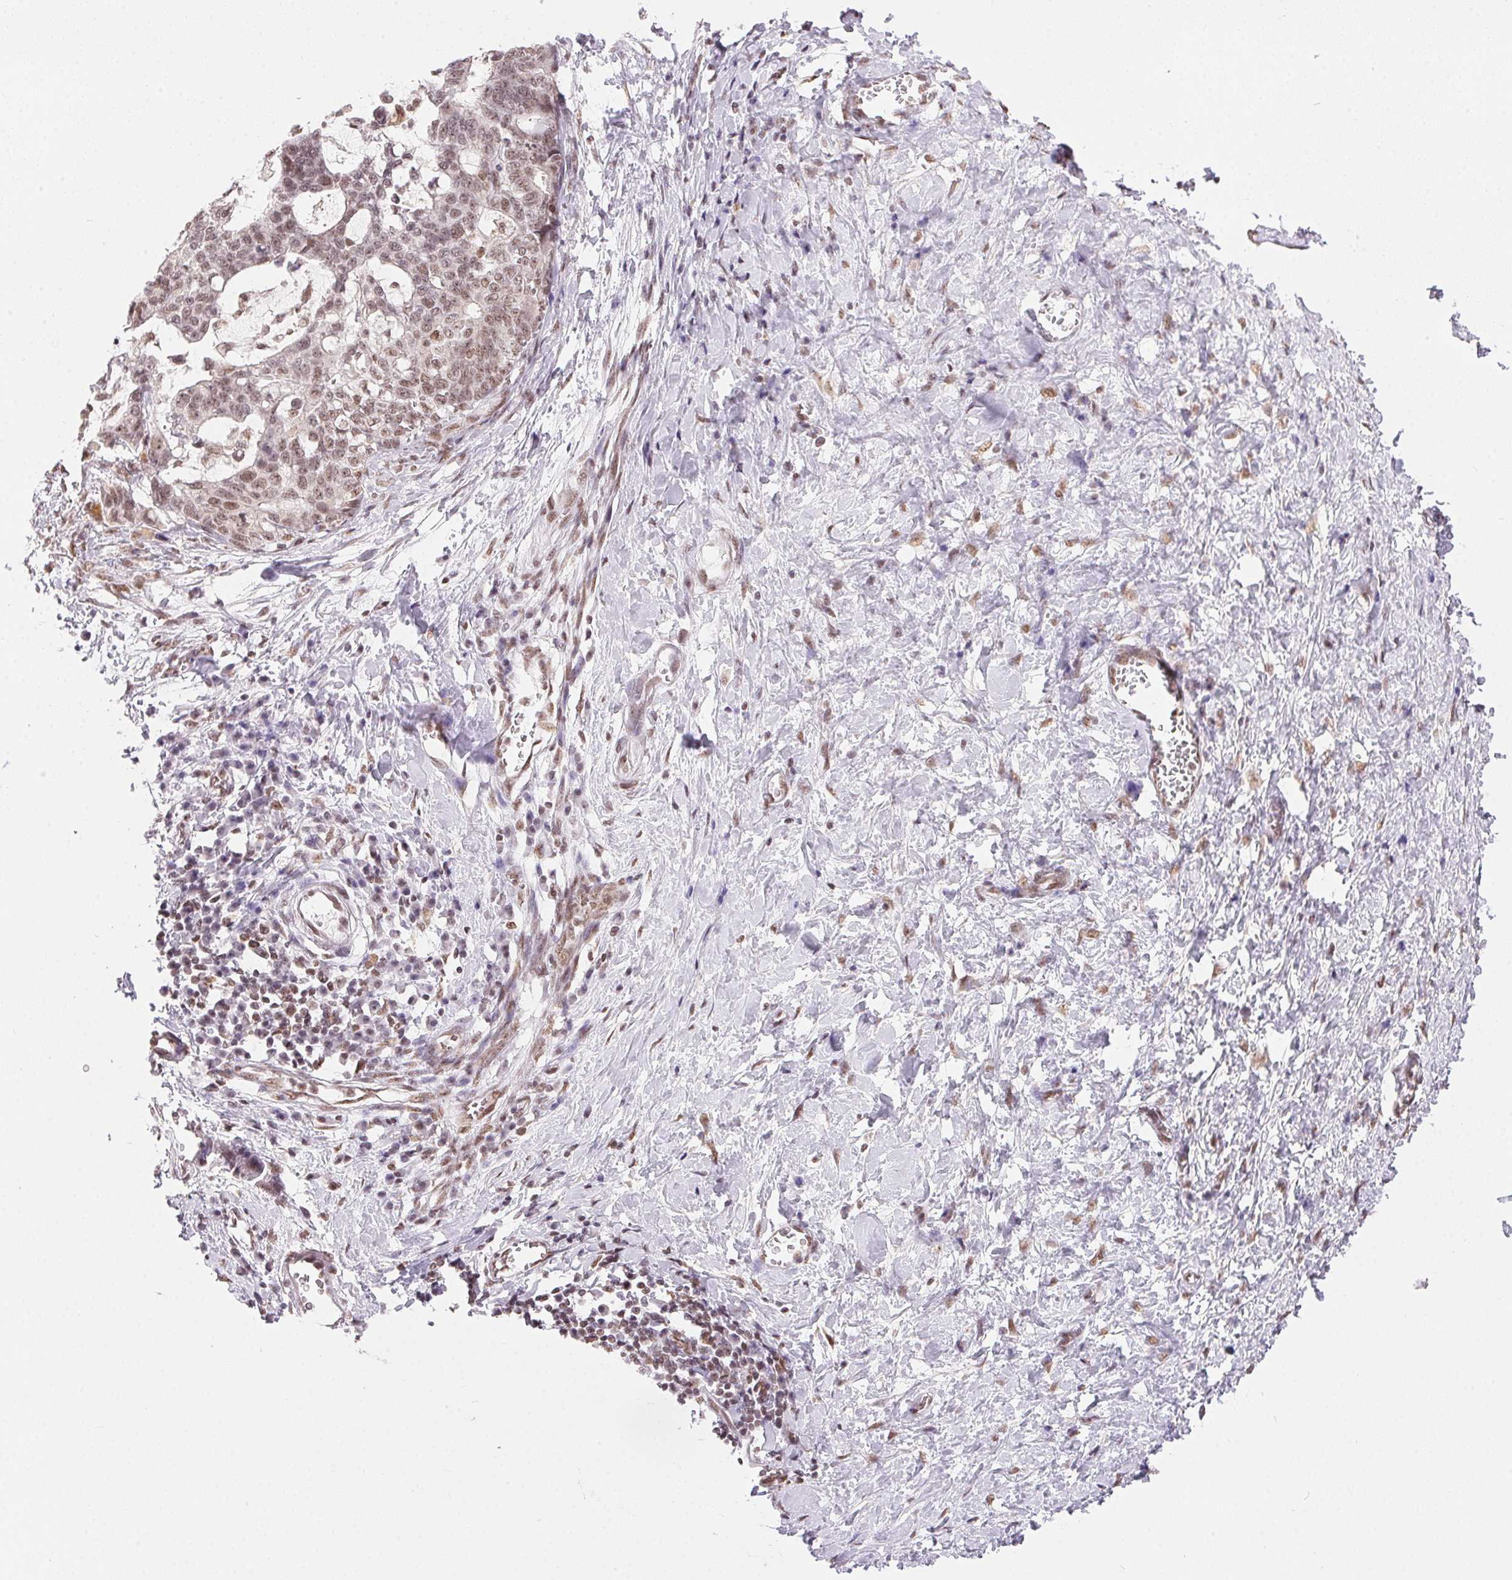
{"staining": {"intensity": "moderate", "quantity": ">75%", "location": "nuclear"}, "tissue": "stomach cancer", "cell_type": "Tumor cells", "image_type": "cancer", "snomed": [{"axis": "morphology", "description": "Normal tissue, NOS"}, {"axis": "morphology", "description": "Adenocarcinoma, NOS"}, {"axis": "topography", "description": "Stomach"}], "caption": "An IHC histopathology image of tumor tissue is shown. Protein staining in brown shows moderate nuclear positivity in stomach adenocarcinoma within tumor cells.", "gene": "NFE2L1", "patient": {"sex": "female", "age": 64}}